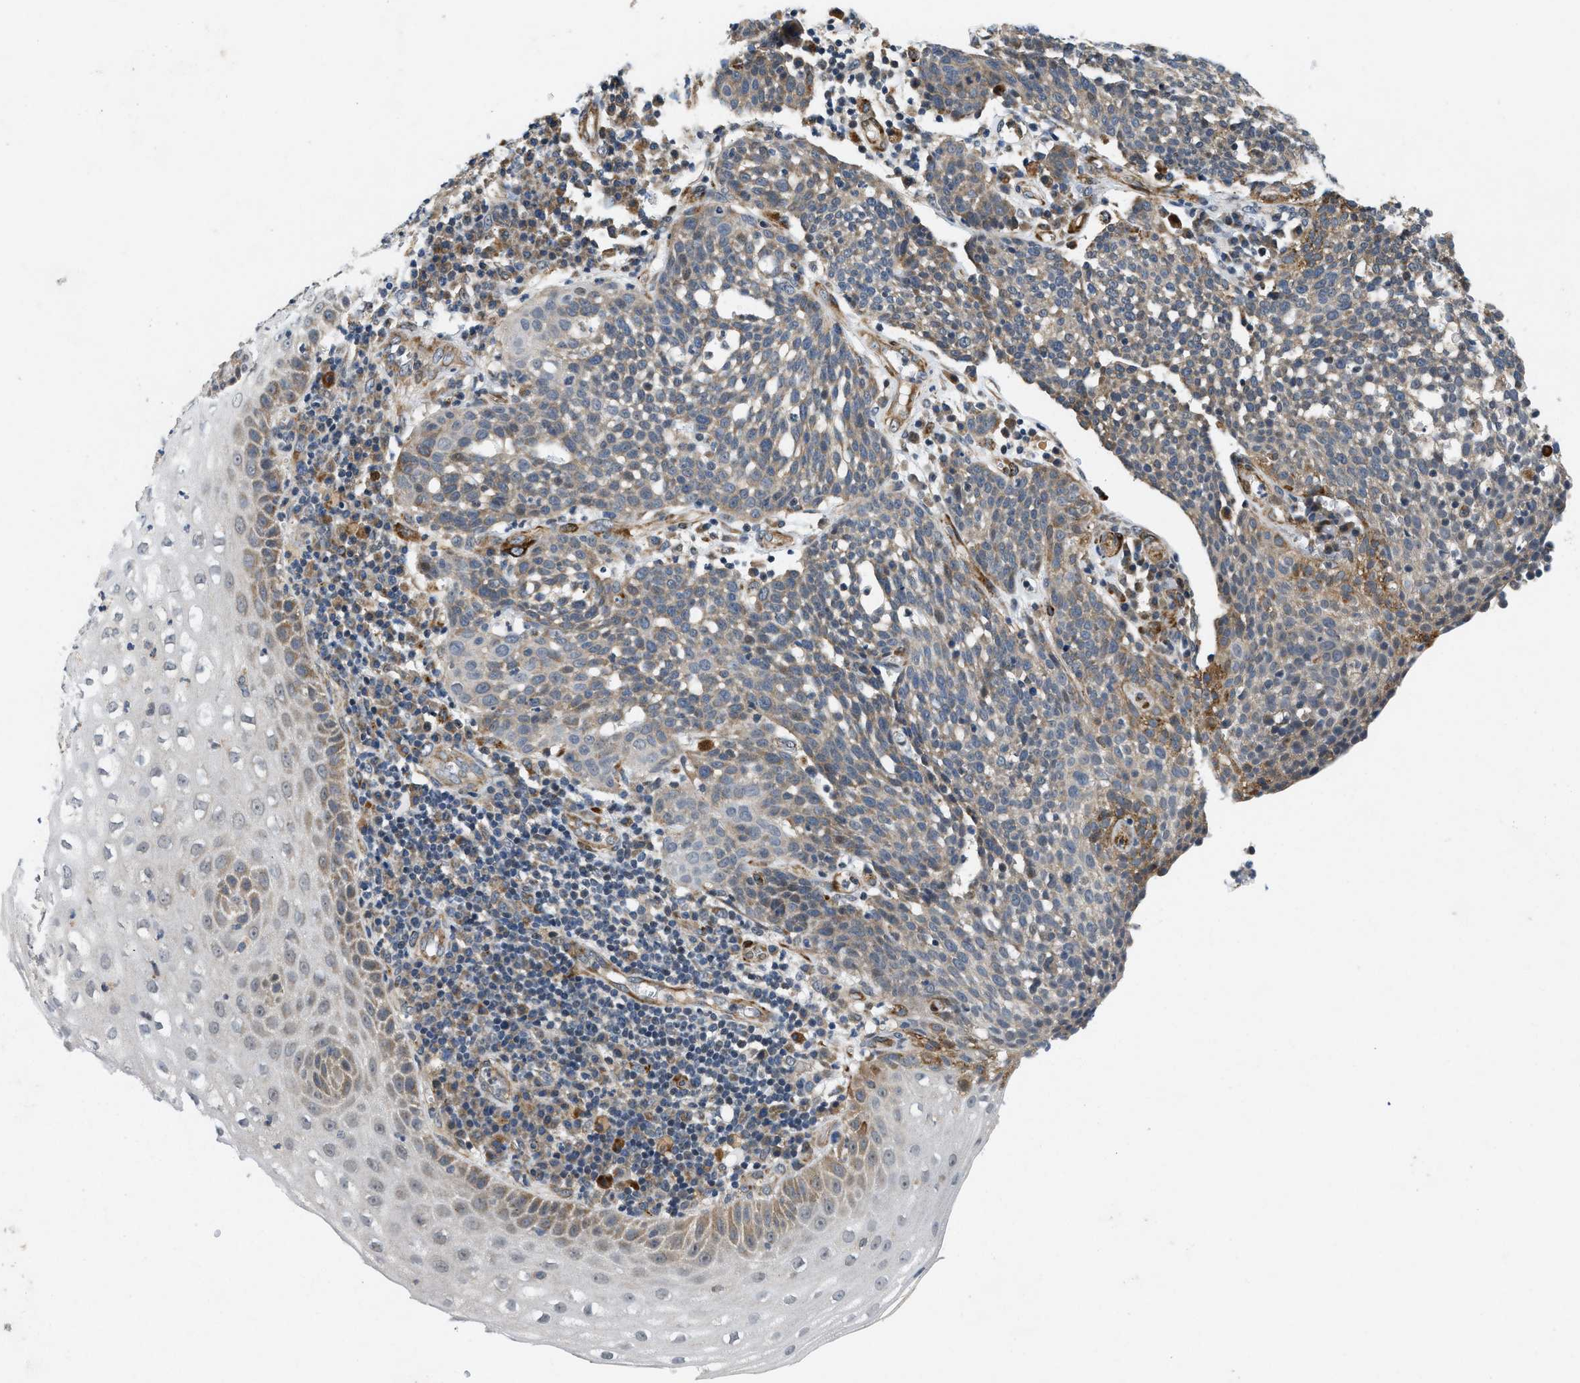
{"staining": {"intensity": "moderate", "quantity": "<25%", "location": "cytoplasmic/membranous"}, "tissue": "cervical cancer", "cell_type": "Tumor cells", "image_type": "cancer", "snomed": [{"axis": "morphology", "description": "Squamous cell carcinoma, NOS"}, {"axis": "topography", "description": "Cervix"}], "caption": "Cervical cancer (squamous cell carcinoma) stained with immunohistochemistry (IHC) displays moderate cytoplasmic/membranous positivity in about <25% of tumor cells.", "gene": "ZNF599", "patient": {"sex": "female", "age": 34}}